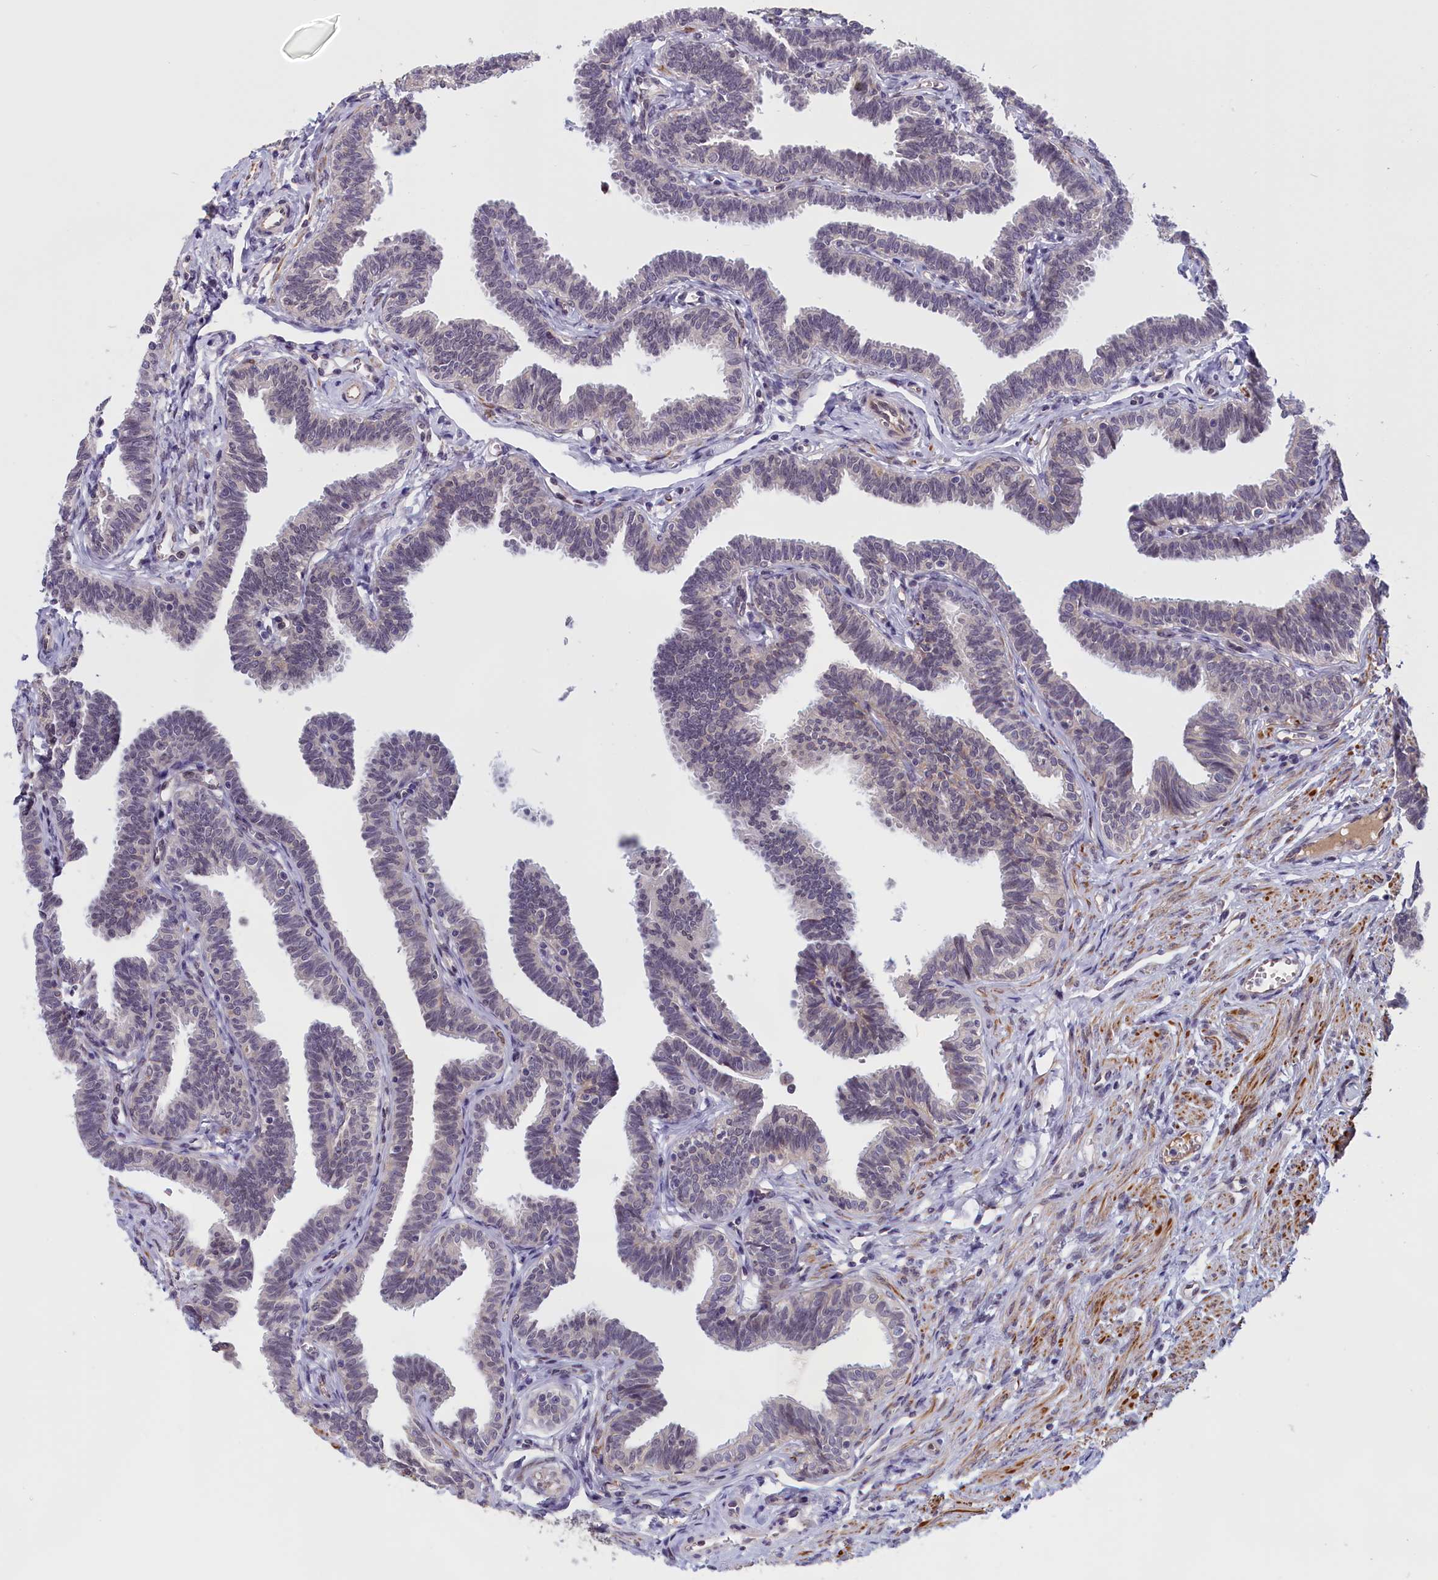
{"staining": {"intensity": "negative", "quantity": "none", "location": "none"}, "tissue": "fallopian tube", "cell_type": "Glandular cells", "image_type": "normal", "snomed": [{"axis": "morphology", "description": "Normal tissue, NOS"}, {"axis": "topography", "description": "Fallopian tube"}, {"axis": "topography", "description": "Ovary"}], "caption": "High magnification brightfield microscopy of unremarkable fallopian tube stained with DAB (brown) and counterstained with hematoxylin (blue): glandular cells show no significant expression. The staining was performed using DAB to visualize the protein expression in brown, while the nuclei were stained in blue with hematoxylin (Magnification: 20x).", "gene": "IGFALS", "patient": {"sex": "female", "age": 23}}